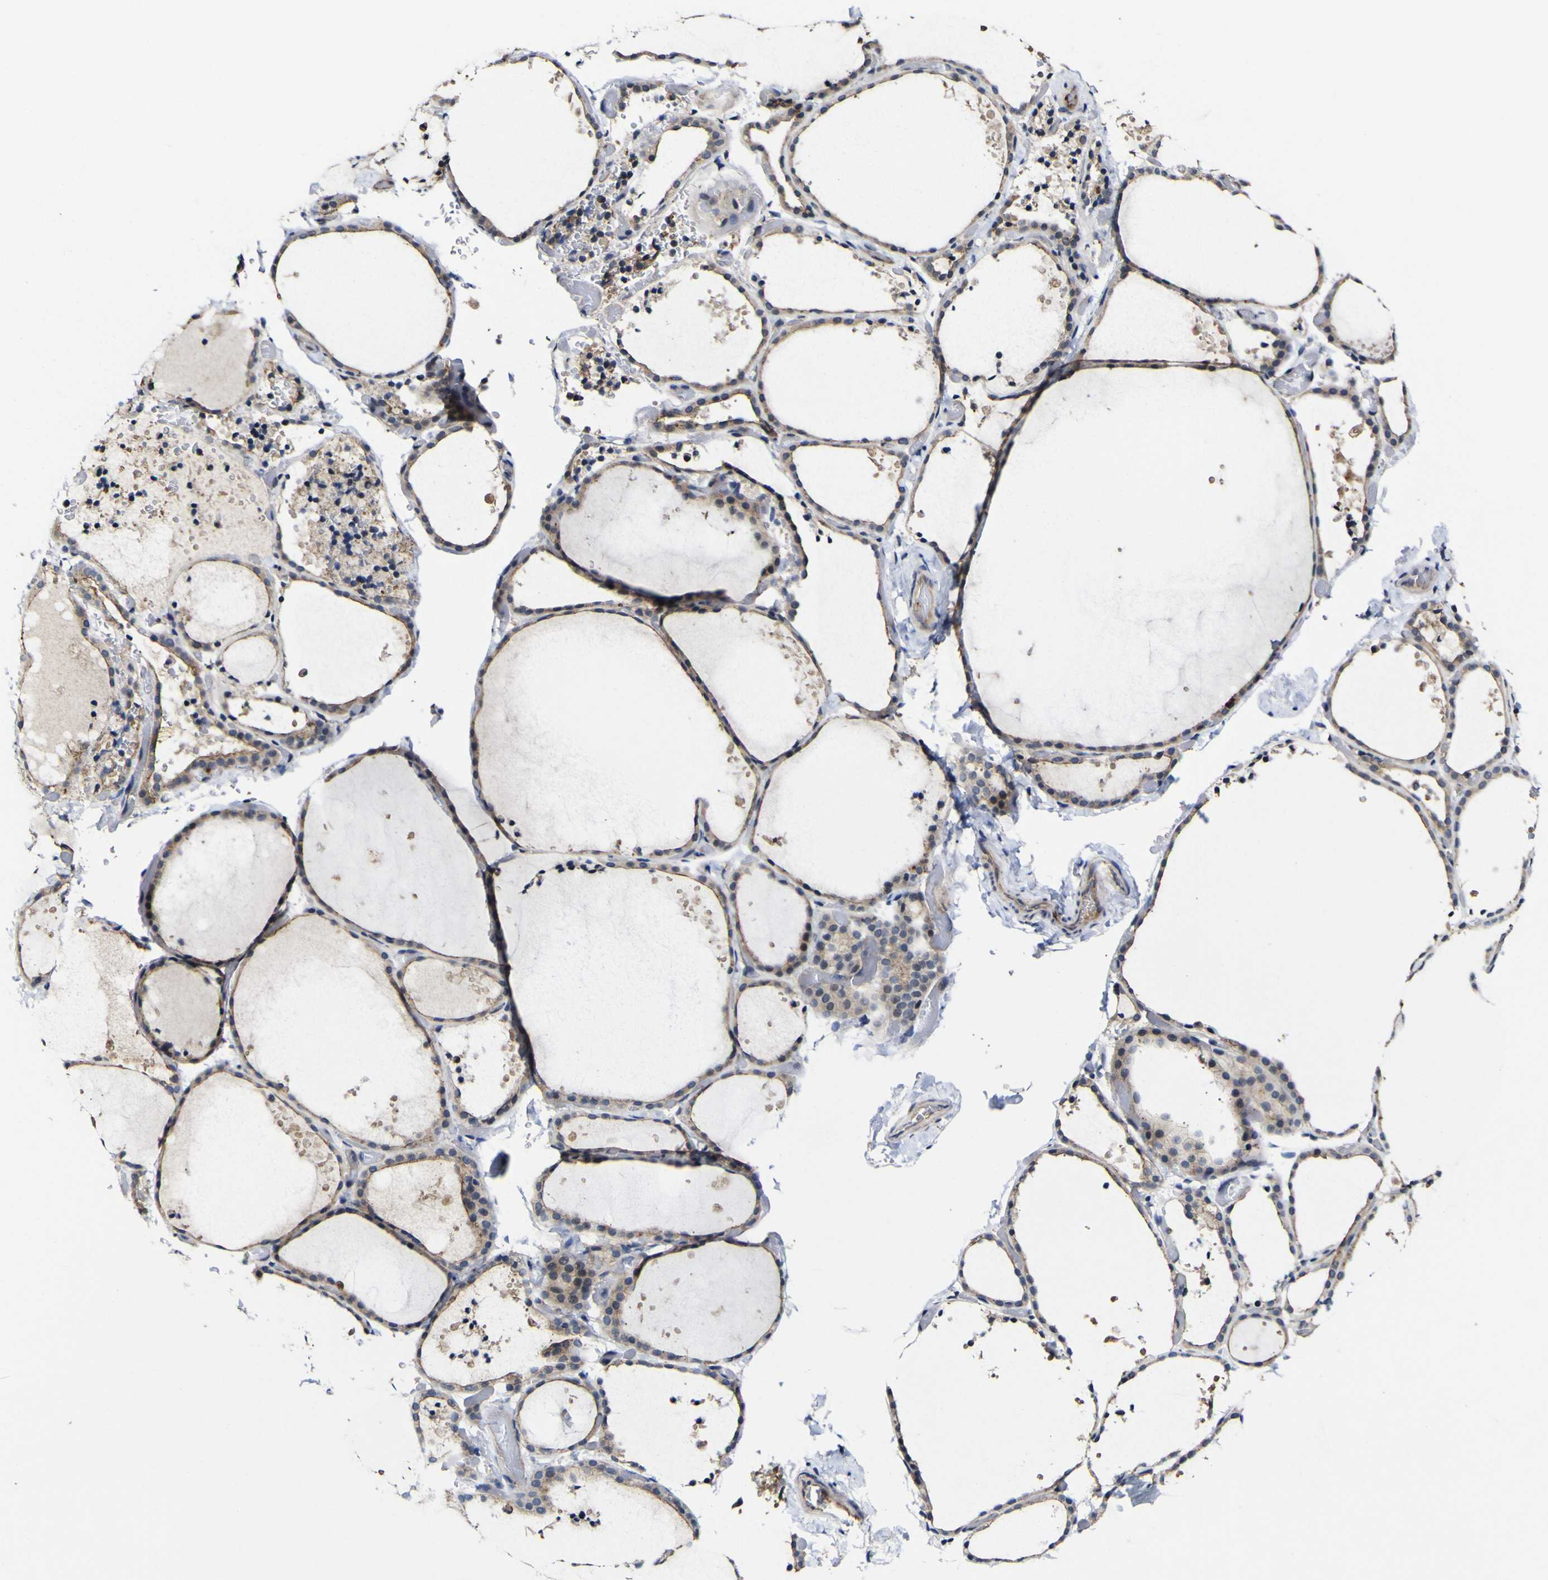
{"staining": {"intensity": "weak", "quantity": ">75%", "location": "cytoplasmic/membranous"}, "tissue": "thyroid gland", "cell_type": "Glandular cells", "image_type": "normal", "snomed": [{"axis": "morphology", "description": "Normal tissue, NOS"}, {"axis": "topography", "description": "Thyroid gland"}], "caption": "Glandular cells reveal weak cytoplasmic/membranous staining in approximately >75% of cells in unremarkable thyroid gland. (IHC, brightfield microscopy, high magnification).", "gene": "CCL2", "patient": {"sex": "female", "age": 44}}